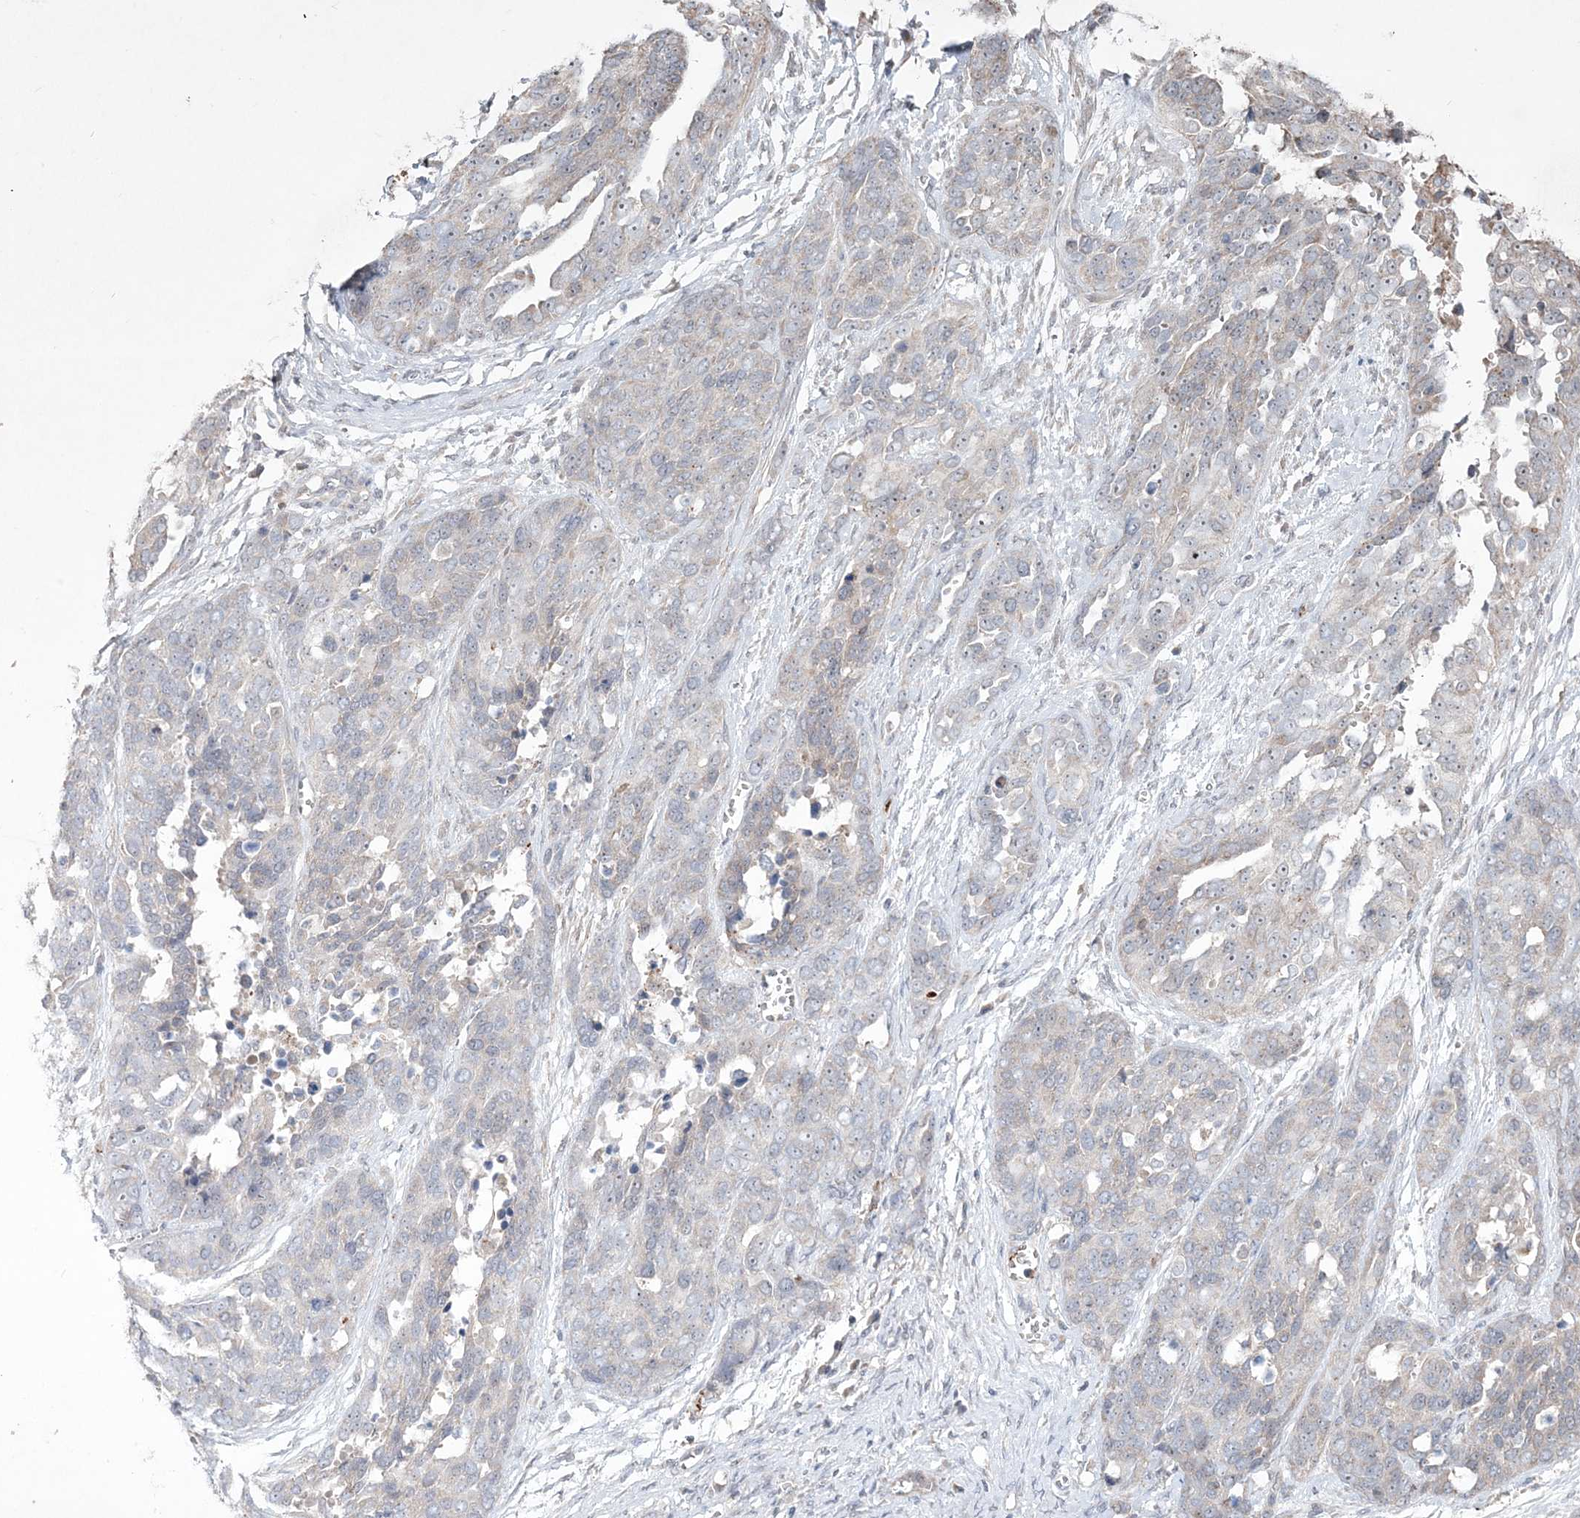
{"staining": {"intensity": "negative", "quantity": "none", "location": "none"}, "tissue": "ovarian cancer", "cell_type": "Tumor cells", "image_type": "cancer", "snomed": [{"axis": "morphology", "description": "Cystadenocarcinoma, serous, NOS"}, {"axis": "topography", "description": "Ovary"}], "caption": "IHC image of neoplastic tissue: ovarian cancer stained with DAB displays no significant protein positivity in tumor cells.", "gene": "CLNK", "patient": {"sex": "female", "age": 44}}